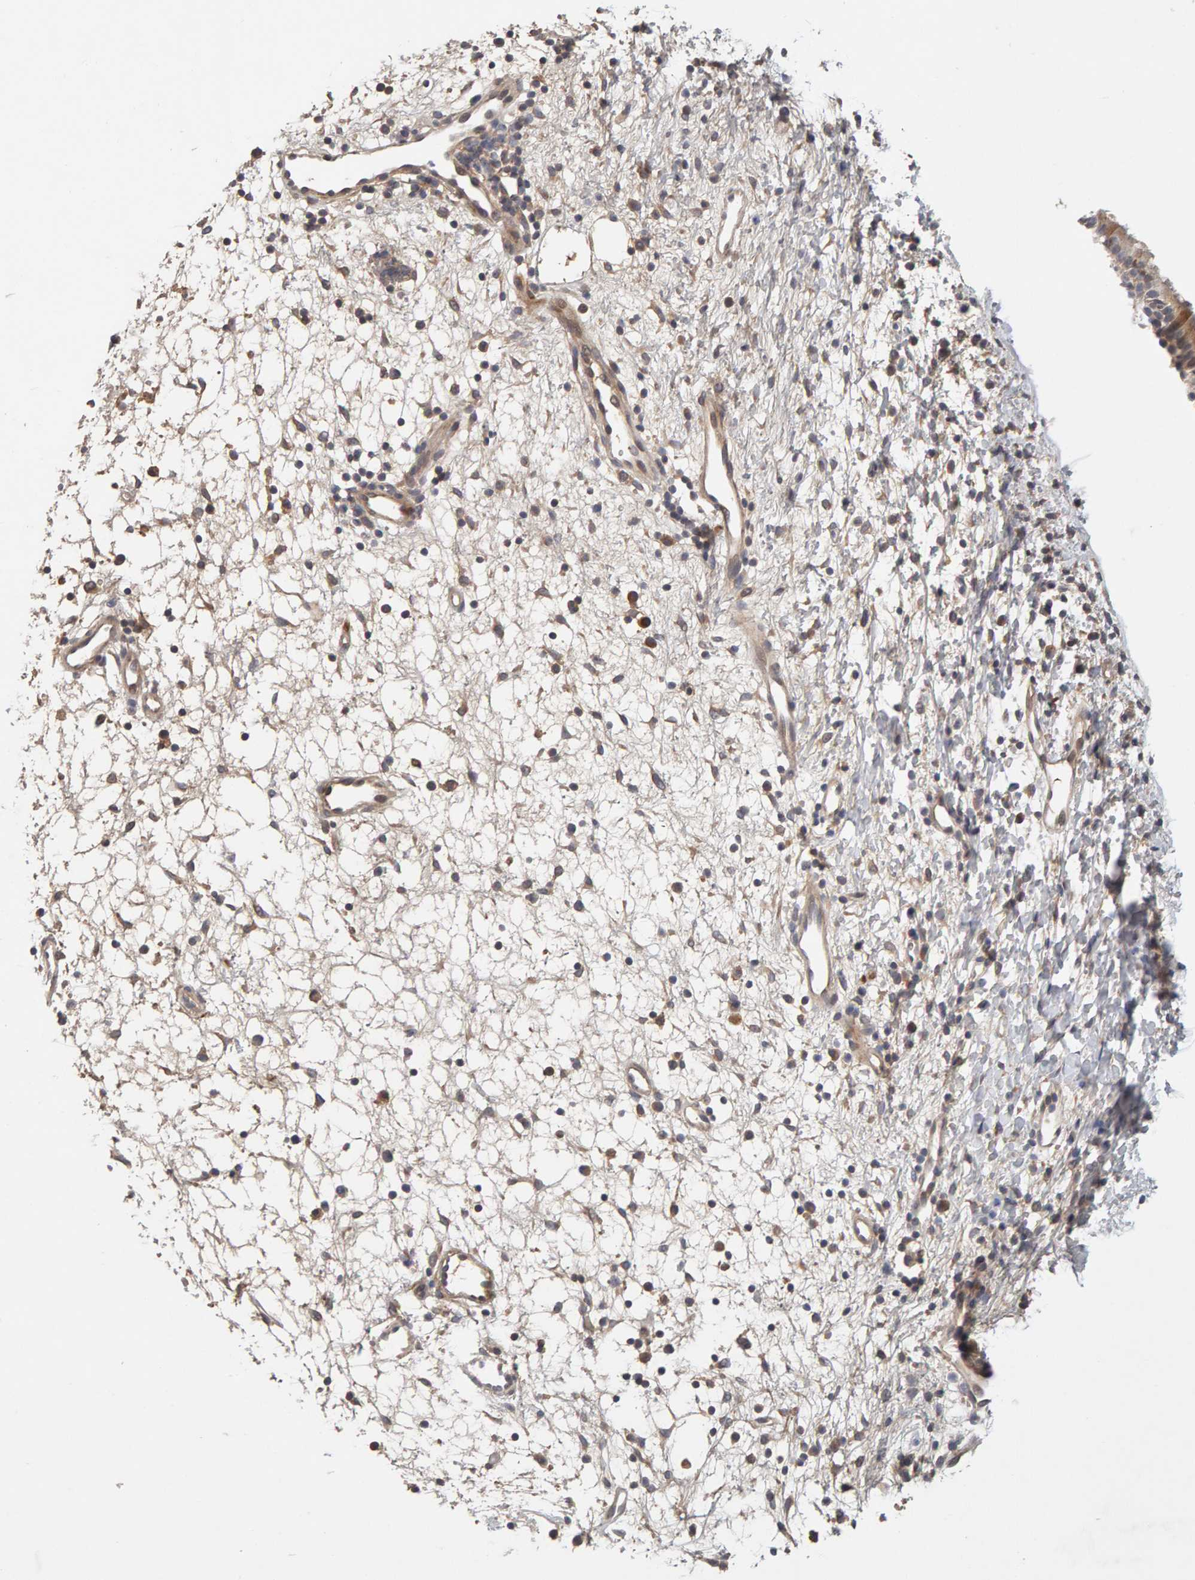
{"staining": {"intensity": "weak", "quantity": ">75%", "location": "cytoplasmic/membranous"}, "tissue": "nasopharynx", "cell_type": "Respiratory epithelial cells", "image_type": "normal", "snomed": [{"axis": "morphology", "description": "Normal tissue, NOS"}, {"axis": "topography", "description": "Nasopharynx"}], "caption": "Immunohistochemical staining of normal human nasopharynx shows weak cytoplasmic/membranous protein staining in about >75% of respiratory epithelial cells.", "gene": "NUDCD1", "patient": {"sex": "male", "age": 22}}